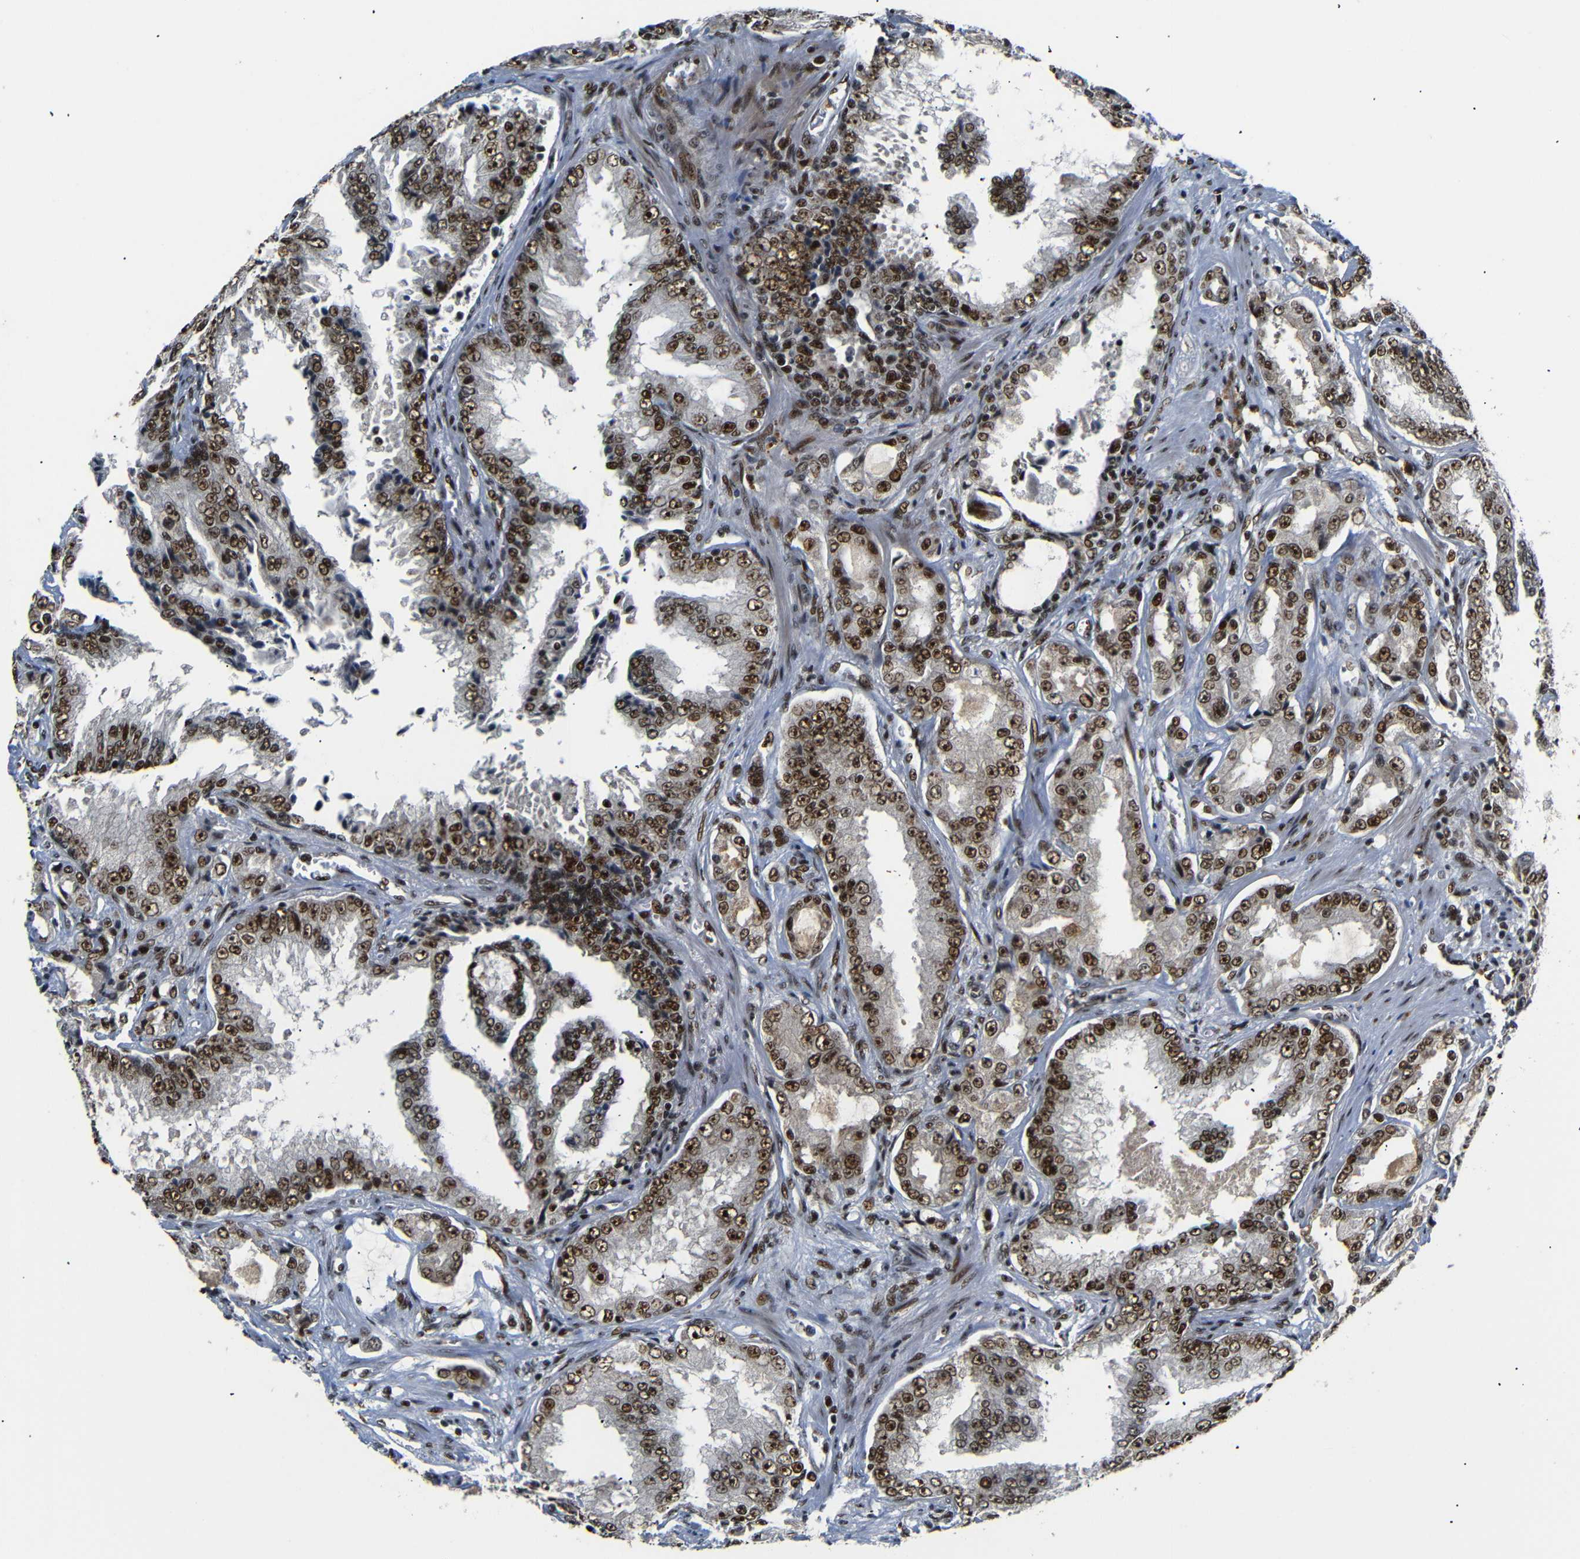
{"staining": {"intensity": "strong", "quantity": ">75%", "location": "nuclear"}, "tissue": "prostate cancer", "cell_type": "Tumor cells", "image_type": "cancer", "snomed": [{"axis": "morphology", "description": "Adenocarcinoma, High grade"}, {"axis": "topography", "description": "Prostate"}], "caption": "DAB immunohistochemical staining of prostate cancer displays strong nuclear protein positivity in approximately >75% of tumor cells.", "gene": "SETDB2", "patient": {"sex": "male", "age": 73}}